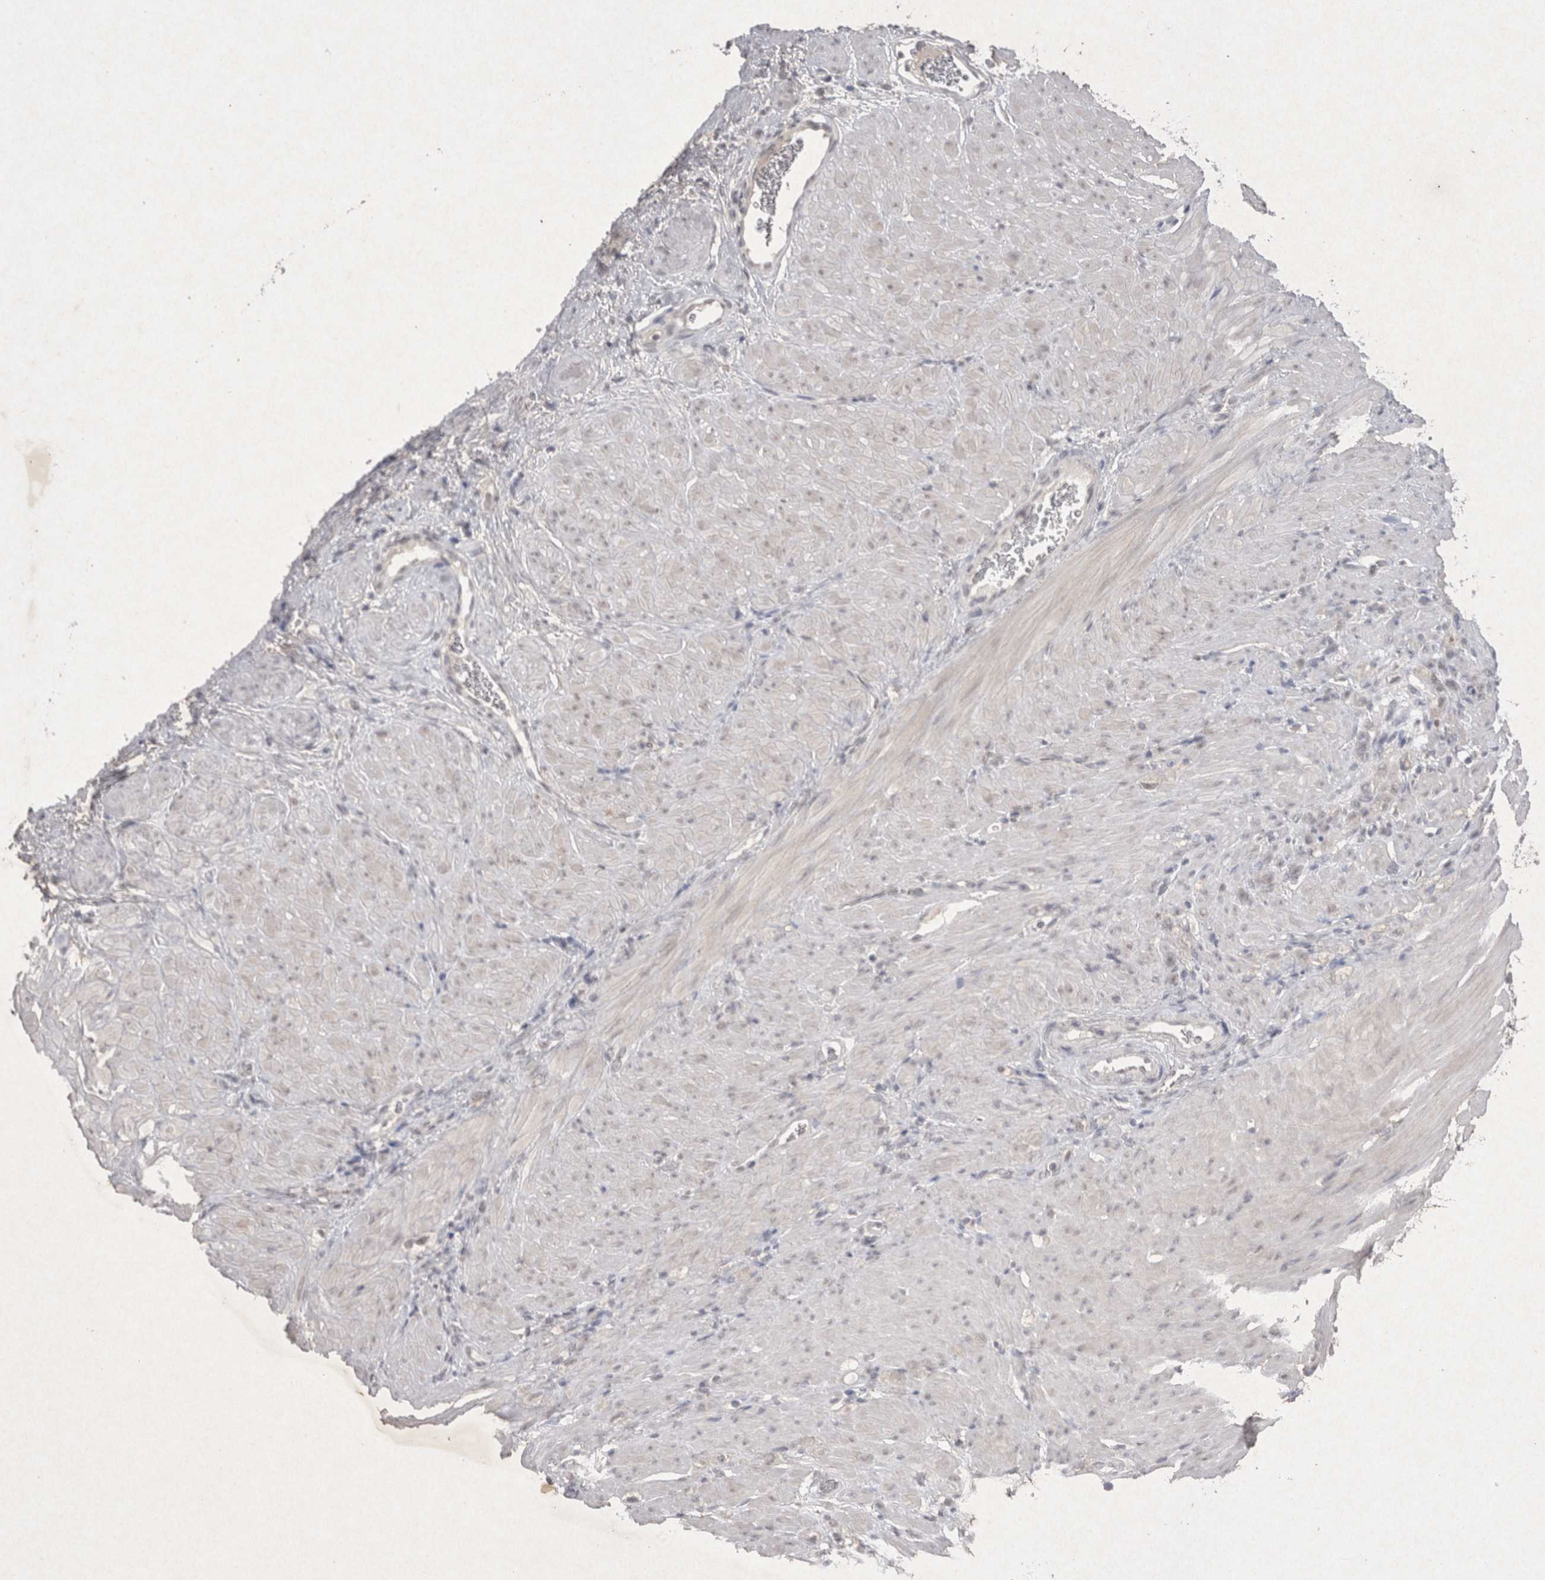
{"staining": {"intensity": "negative", "quantity": "none", "location": "none"}, "tissue": "stomach cancer", "cell_type": "Tumor cells", "image_type": "cancer", "snomed": [{"axis": "morphology", "description": "Adenocarcinoma, NOS"}, {"axis": "topography", "description": "Stomach"}], "caption": "This is an immunohistochemistry (IHC) micrograph of human stomach cancer. There is no expression in tumor cells.", "gene": "LYVE1", "patient": {"sex": "male", "age": 82}}